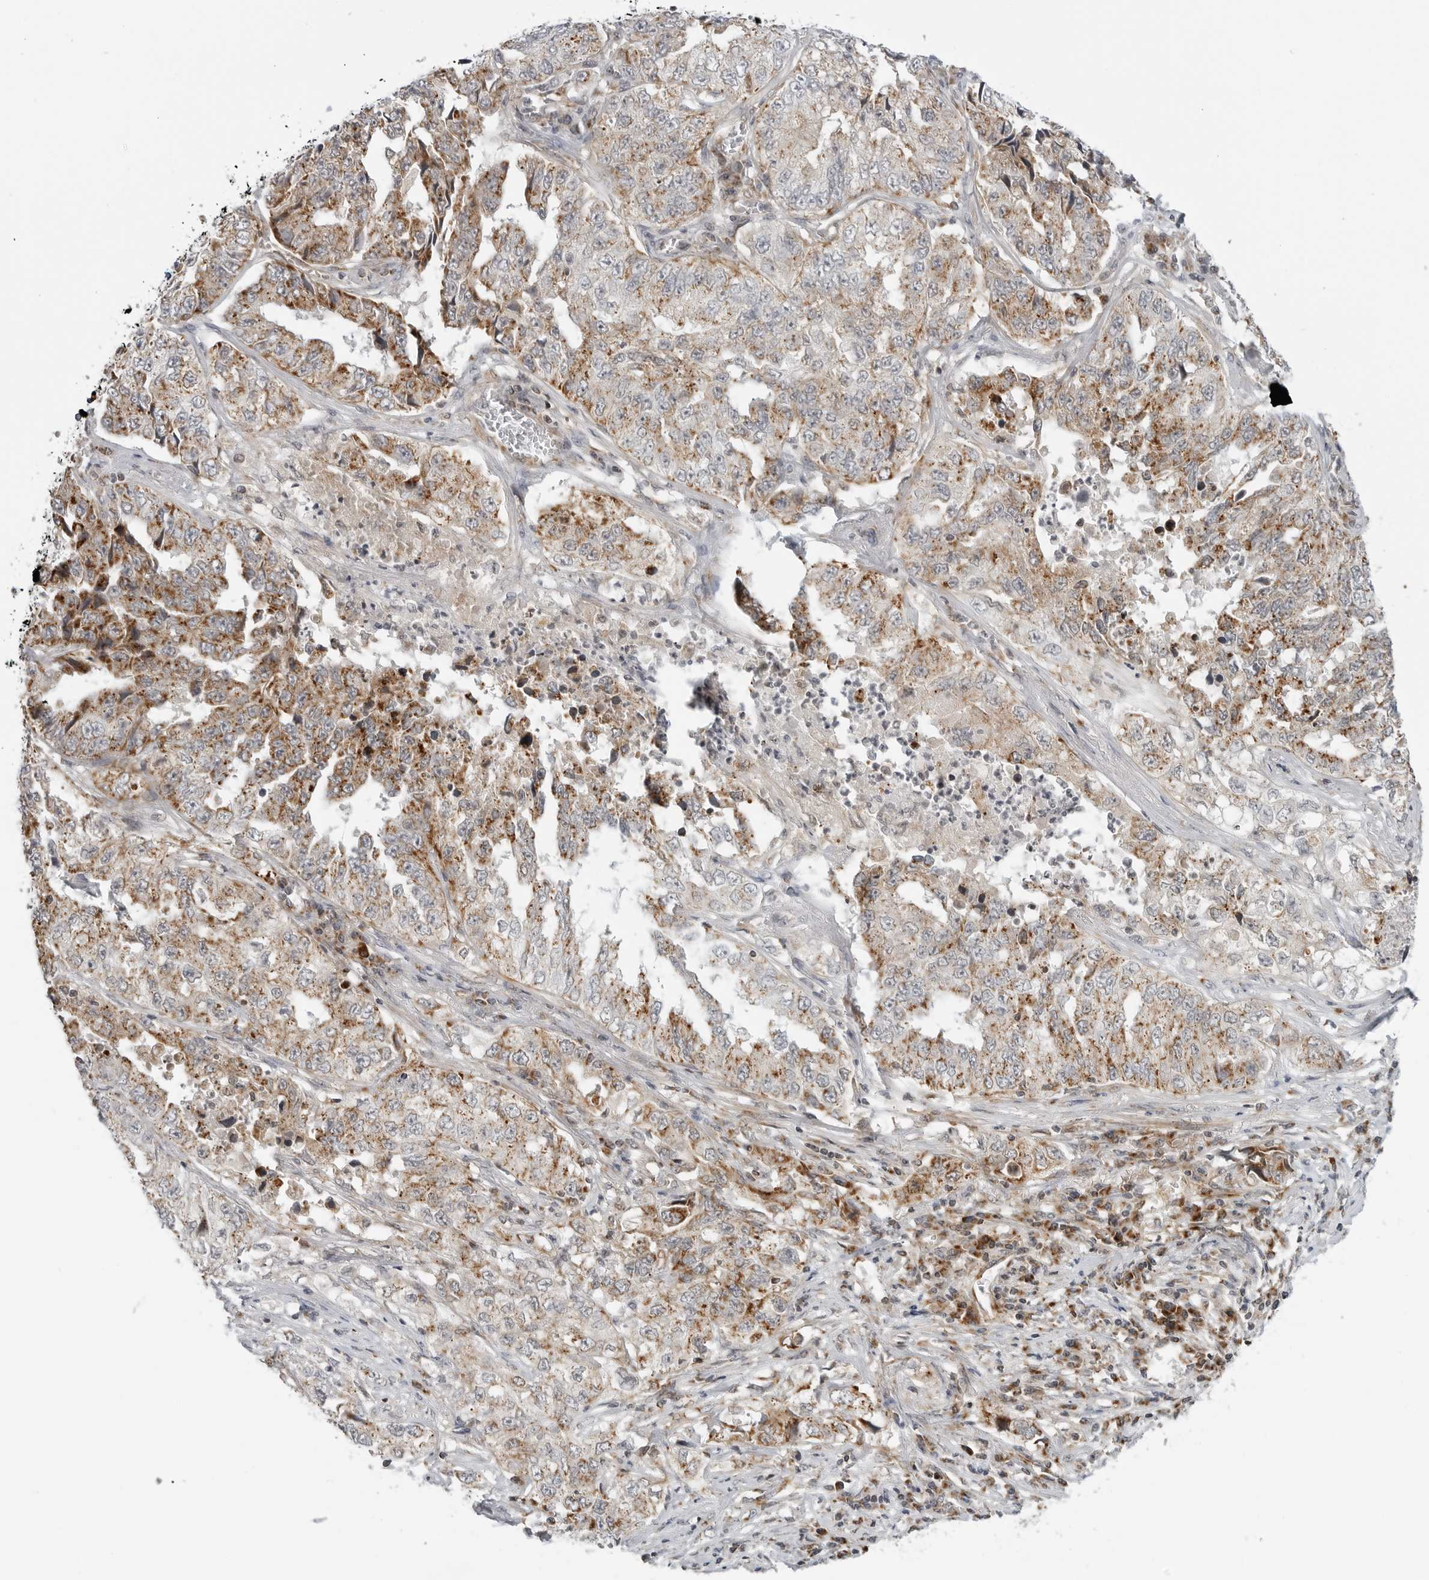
{"staining": {"intensity": "moderate", "quantity": ">75%", "location": "cytoplasmic/membranous"}, "tissue": "lung cancer", "cell_type": "Tumor cells", "image_type": "cancer", "snomed": [{"axis": "morphology", "description": "Adenocarcinoma, NOS"}, {"axis": "topography", "description": "Lung"}], "caption": "Moderate cytoplasmic/membranous protein expression is seen in about >75% of tumor cells in lung cancer (adenocarcinoma).", "gene": "PEX2", "patient": {"sex": "female", "age": 51}}